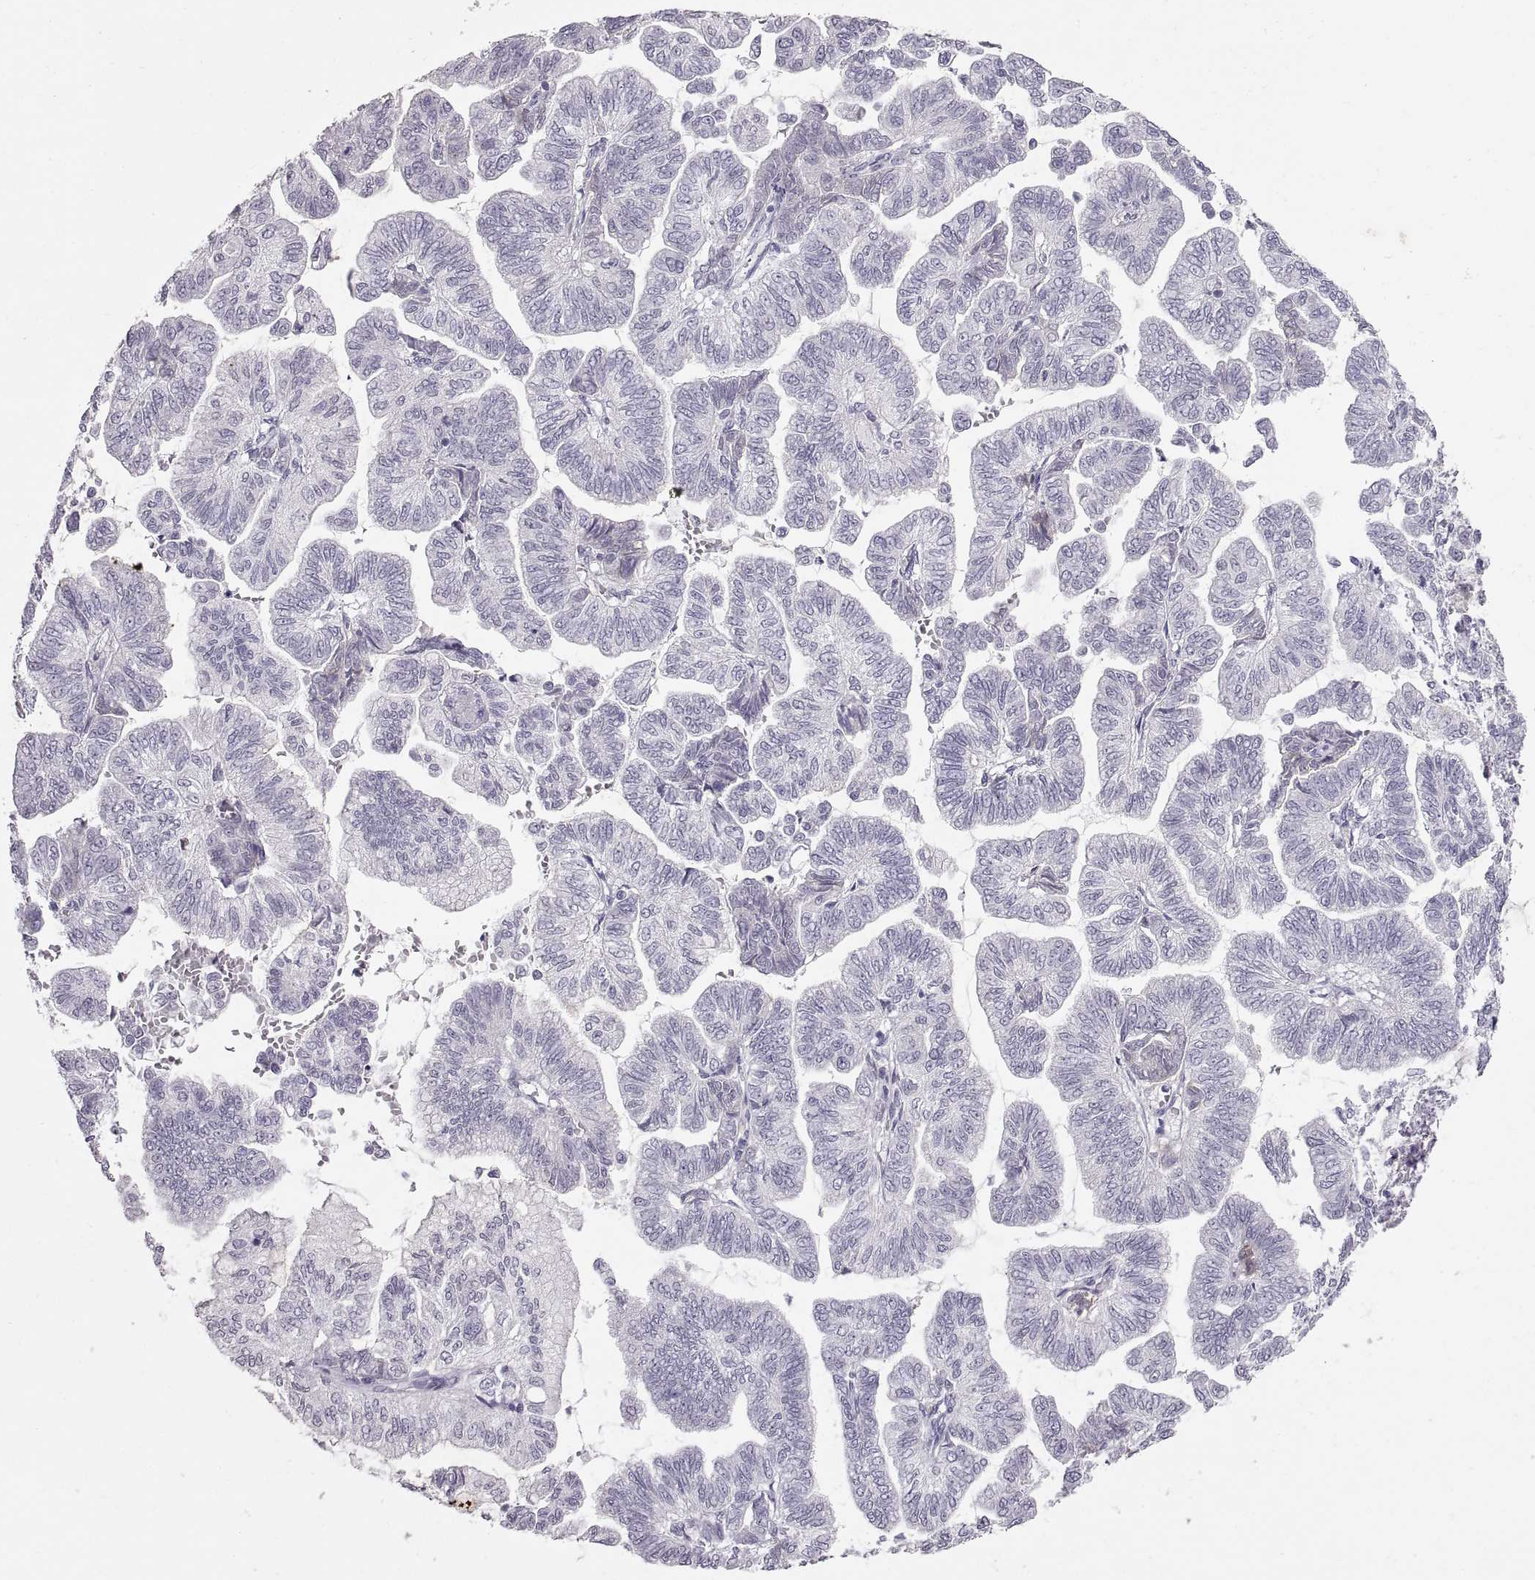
{"staining": {"intensity": "negative", "quantity": "none", "location": "none"}, "tissue": "stomach cancer", "cell_type": "Tumor cells", "image_type": "cancer", "snomed": [{"axis": "morphology", "description": "Adenocarcinoma, NOS"}, {"axis": "topography", "description": "Stomach"}], "caption": "This micrograph is of stomach cancer (adenocarcinoma) stained with immunohistochemistry (IHC) to label a protein in brown with the nuclei are counter-stained blue. There is no staining in tumor cells. (Immunohistochemistry, brightfield microscopy, high magnification).", "gene": "SPACDR", "patient": {"sex": "male", "age": 83}}